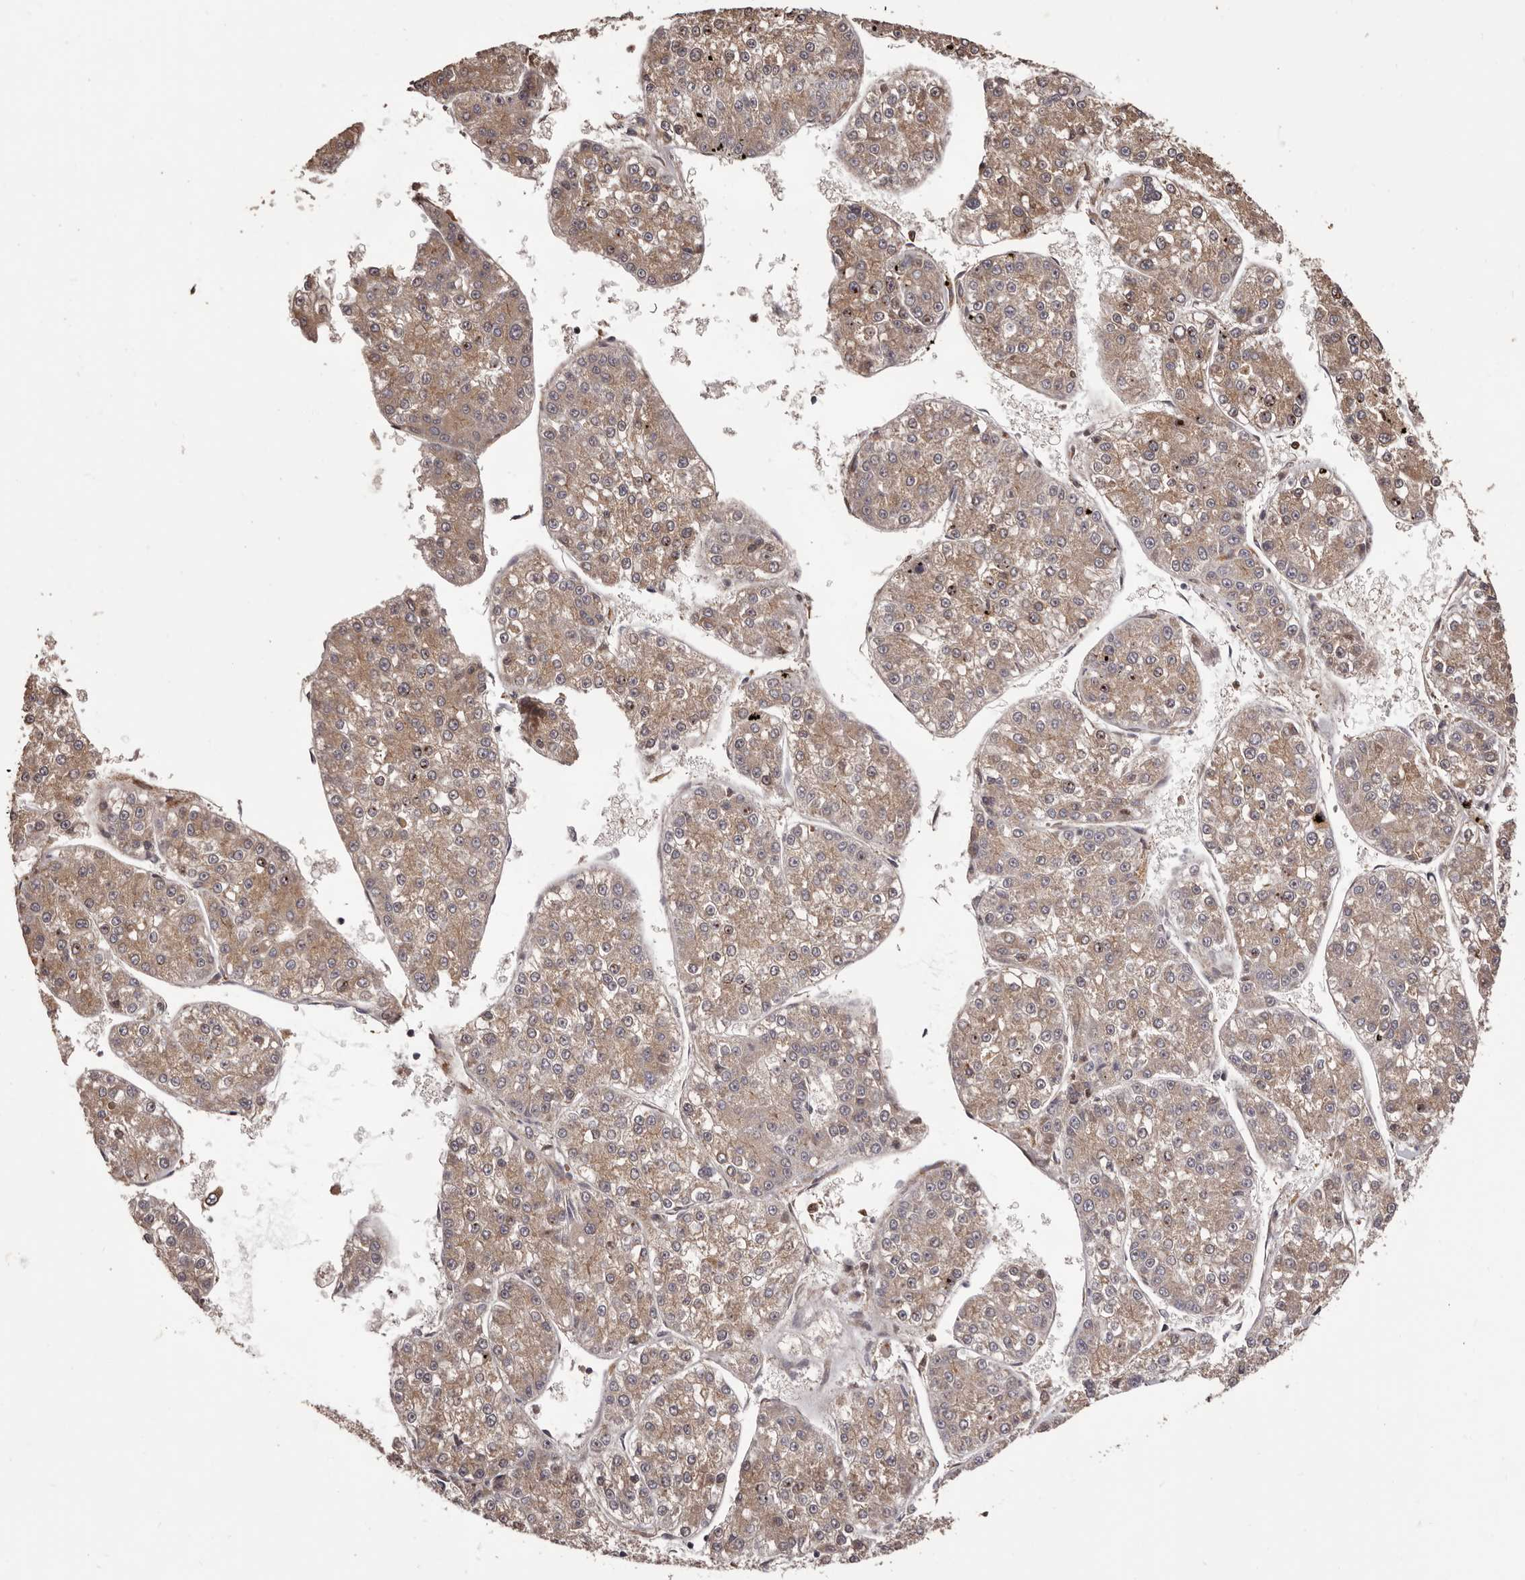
{"staining": {"intensity": "weak", "quantity": ">75%", "location": "cytoplasmic/membranous"}, "tissue": "liver cancer", "cell_type": "Tumor cells", "image_type": "cancer", "snomed": [{"axis": "morphology", "description": "Carcinoma, Hepatocellular, NOS"}, {"axis": "topography", "description": "Liver"}], "caption": "IHC of human hepatocellular carcinoma (liver) demonstrates low levels of weak cytoplasmic/membranous positivity in about >75% of tumor cells.", "gene": "ZCCHC7", "patient": {"sex": "female", "age": 73}}